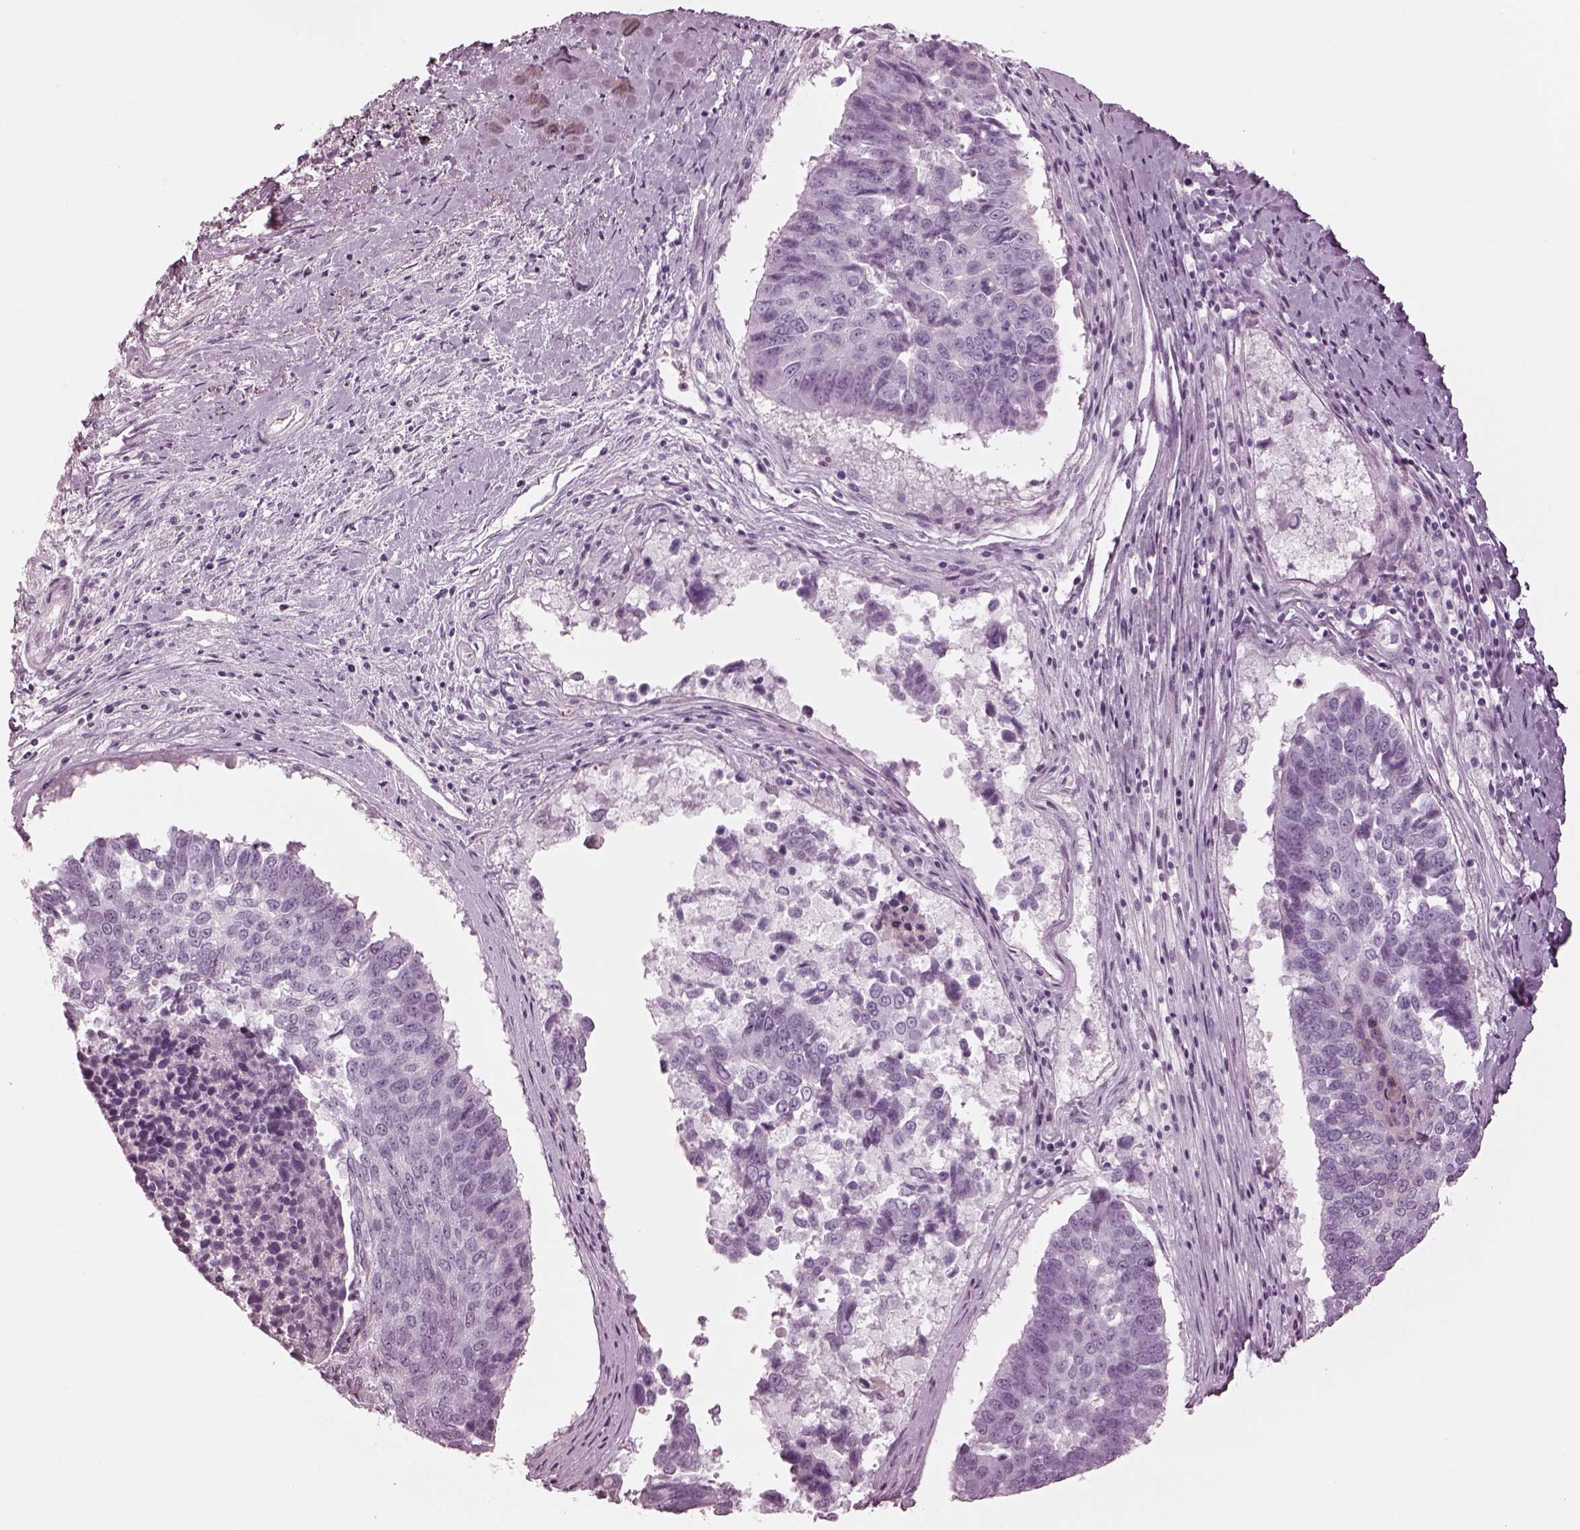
{"staining": {"intensity": "negative", "quantity": "none", "location": "none"}, "tissue": "lung cancer", "cell_type": "Tumor cells", "image_type": "cancer", "snomed": [{"axis": "morphology", "description": "Squamous cell carcinoma, NOS"}, {"axis": "topography", "description": "Lung"}], "caption": "This is a histopathology image of immunohistochemistry staining of lung cancer, which shows no positivity in tumor cells. (DAB (3,3'-diaminobenzidine) immunohistochemistry visualized using brightfield microscopy, high magnification).", "gene": "OPN4", "patient": {"sex": "male", "age": 73}}